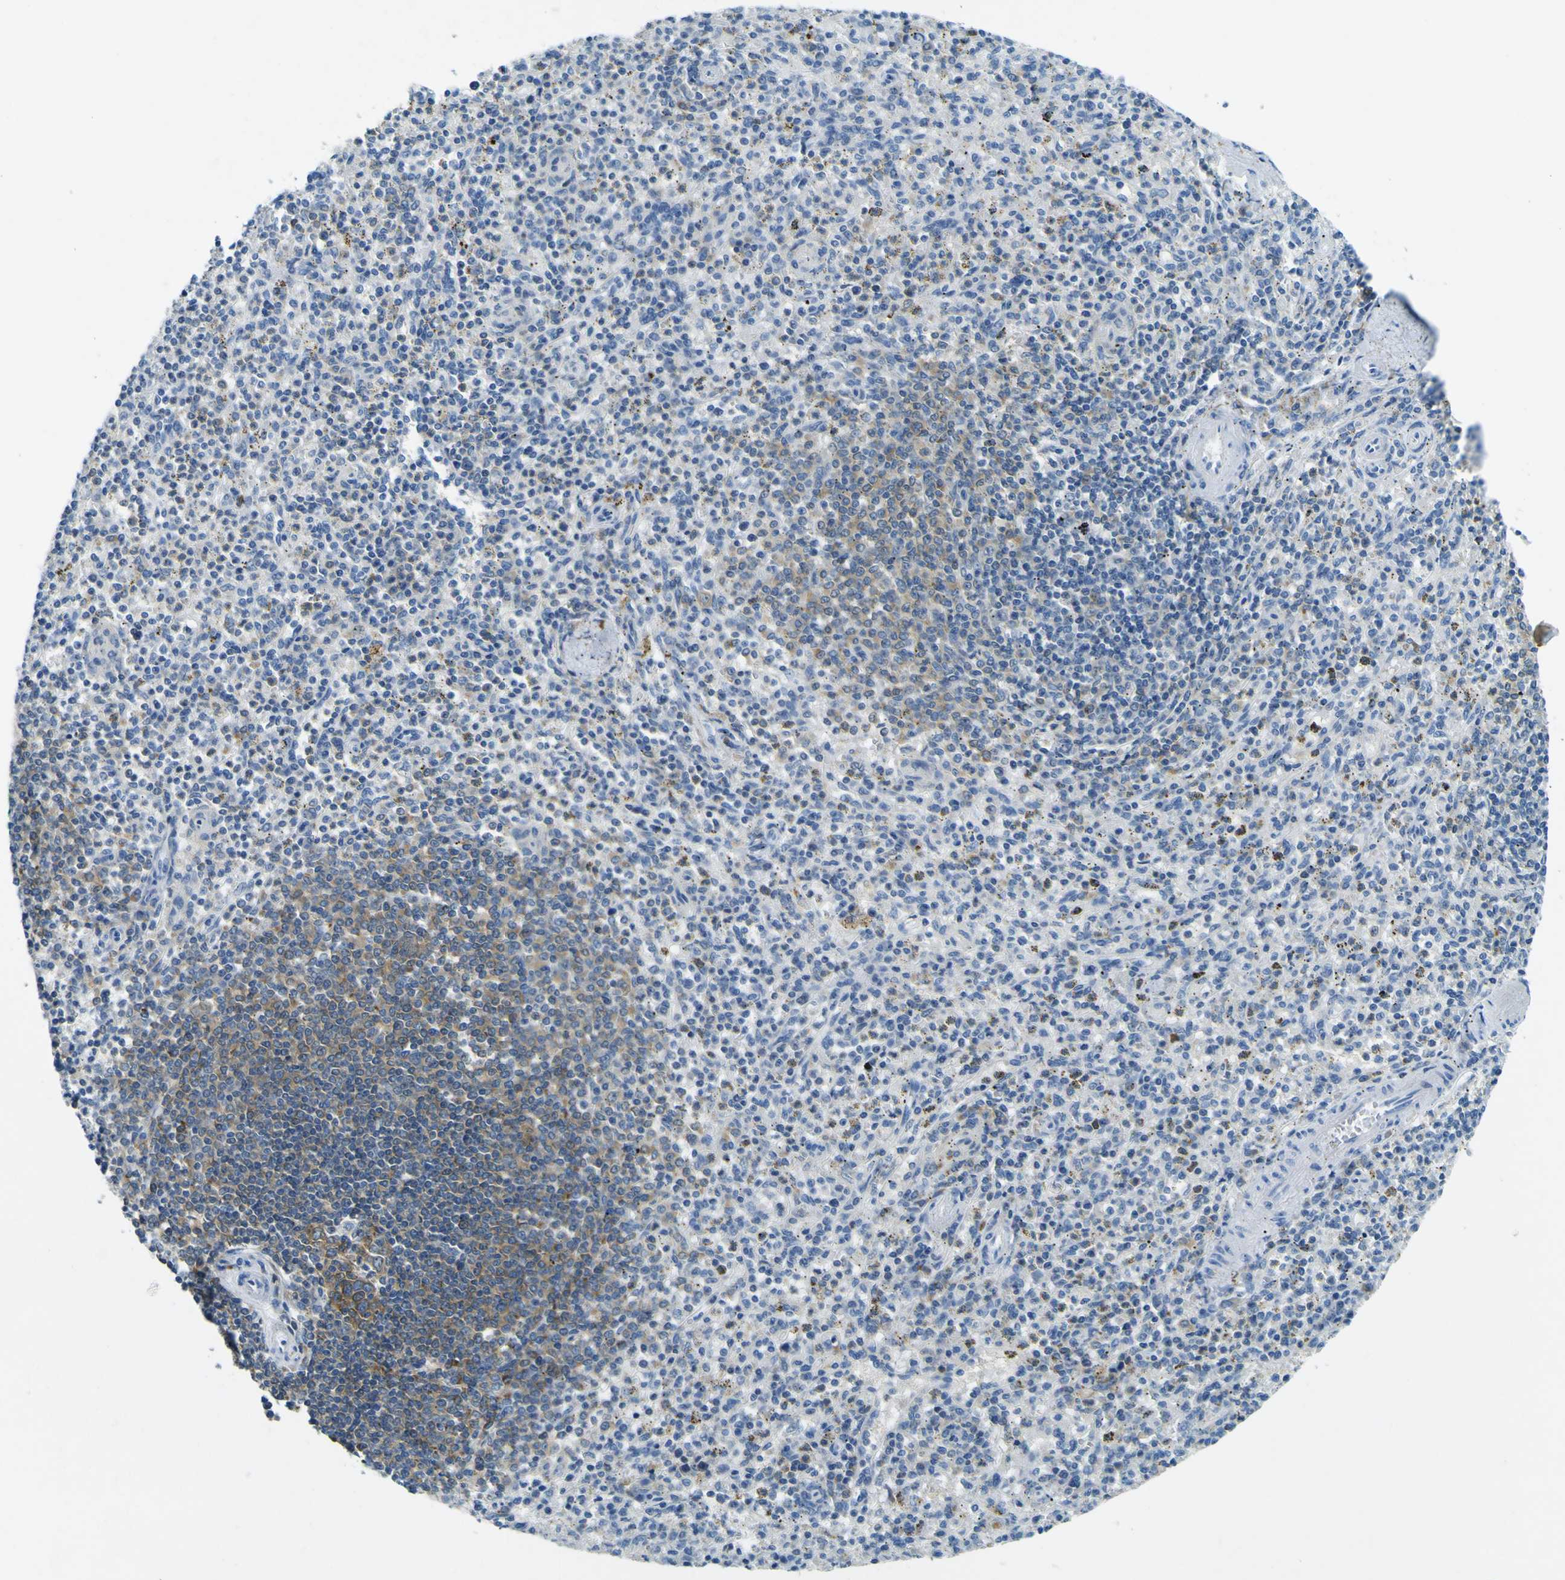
{"staining": {"intensity": "moderate", "quantity": "<25%", "location": "cytoplasmic/membranous"}, "tissue": "spleen", "cell_type": "Cells in red pulp", "image_type": "normal", "snomed": [{"axis": "morphology", "description": "Normal tissue, NOS"}, {"axis": "topography", "description": "Spleen"}], "caption": "A low amount of moderate cytoplasmic/membranous positivity is appreciated in approximately <25% of cells in red pulp in unremarkable spleen.", "gene": "SORCS1", "patient": {"sex": "male", "age": 72}}